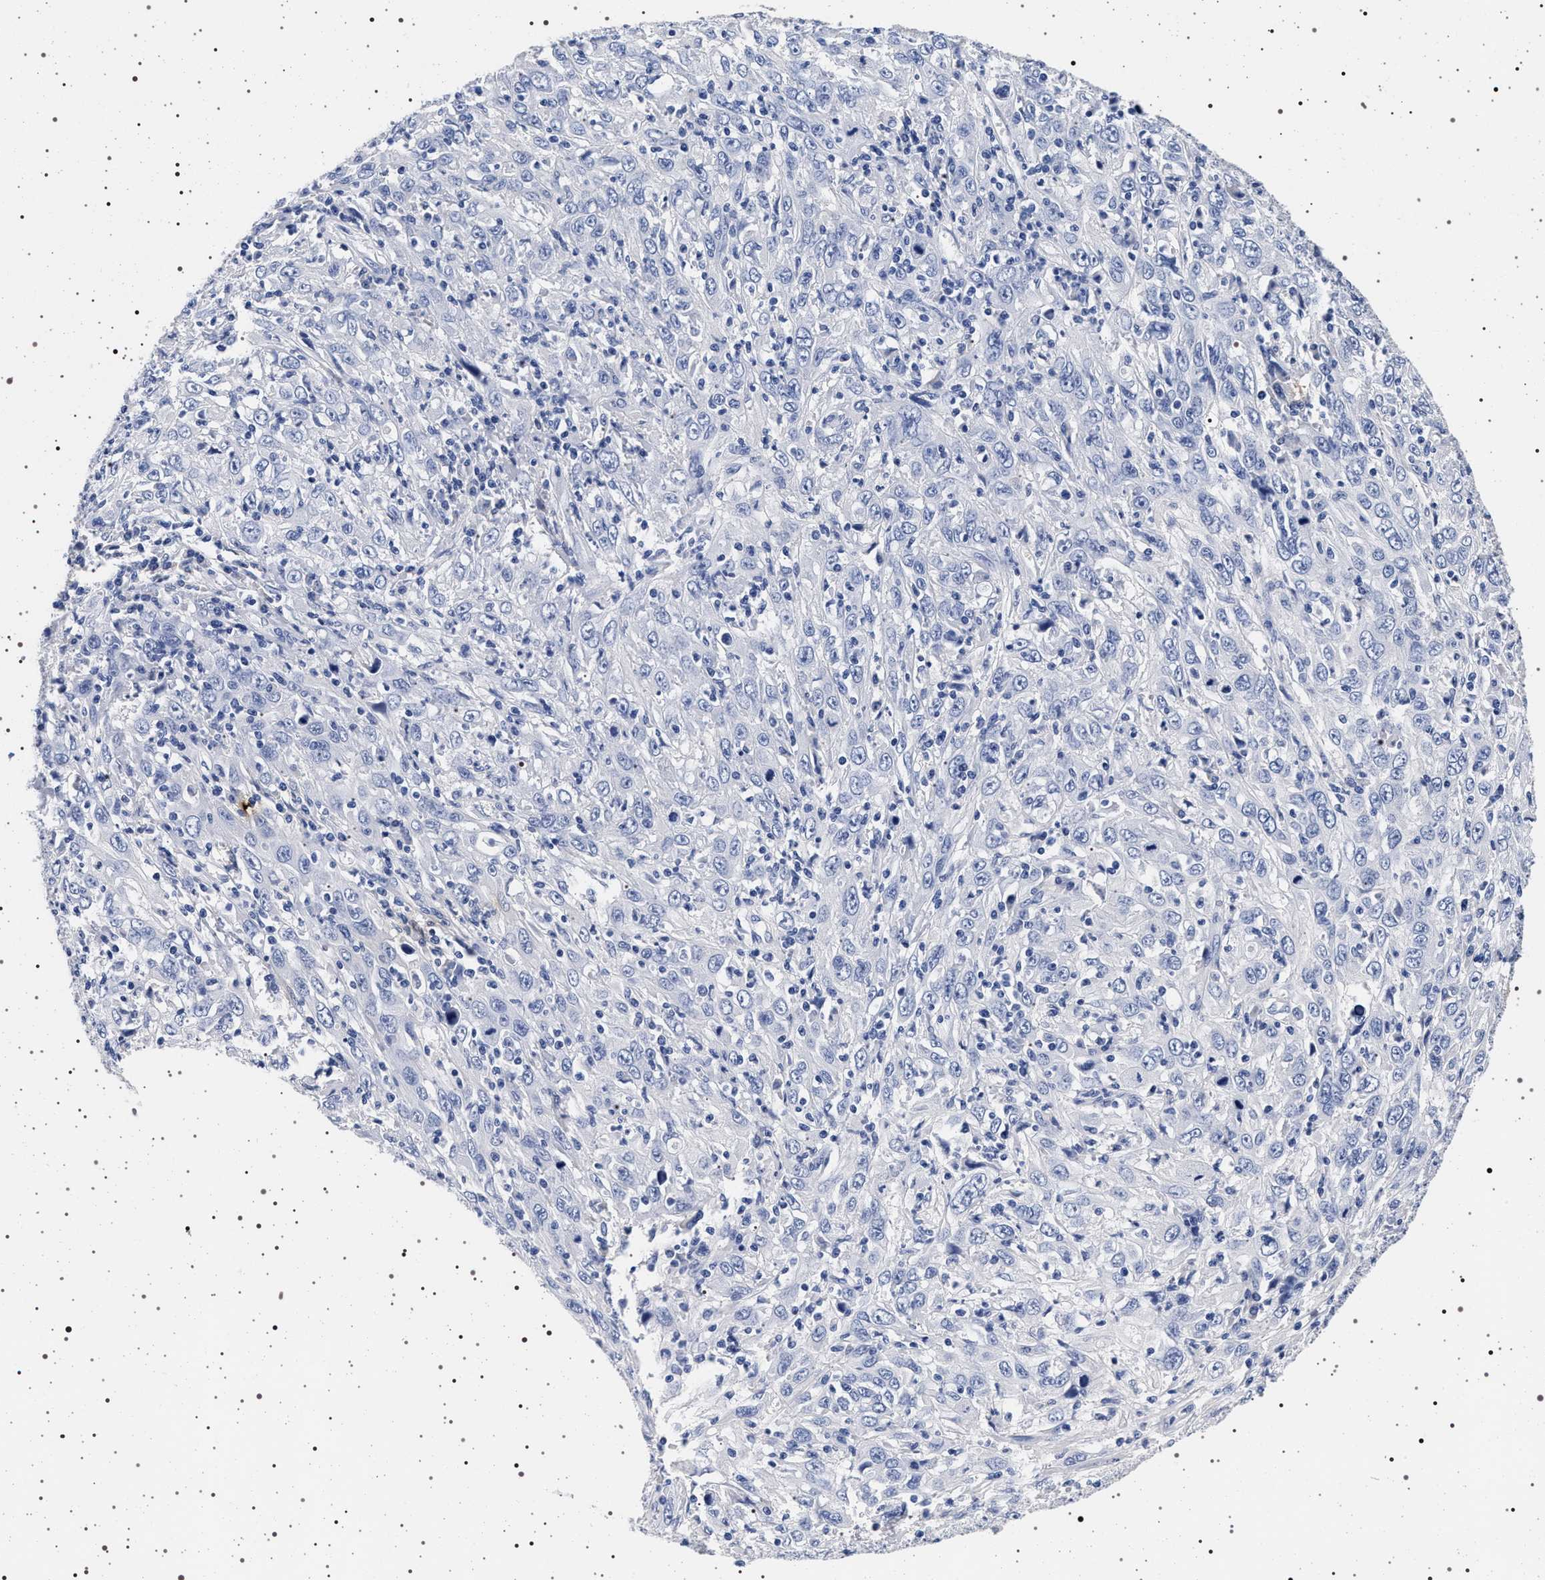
{"staining": {"intensity": "negative", "quantity": "none", "location": "none"}, "tissue": "cervical cancer", "cell_type": "Tumor cells", "image_type": "cancer", "snomed": [{"axis": "morphology", "description": "Squamous cell carcinoma, NOS"}, {"axis": "topography", "description": "Cervix"}], "caption": "Immunohistochemical staining of squamous cell carcinoma (cervical) reveals no significant expression in tumor cells.", "gene": "MAPK10", "patient": {"sex": "female", "age": 46}}